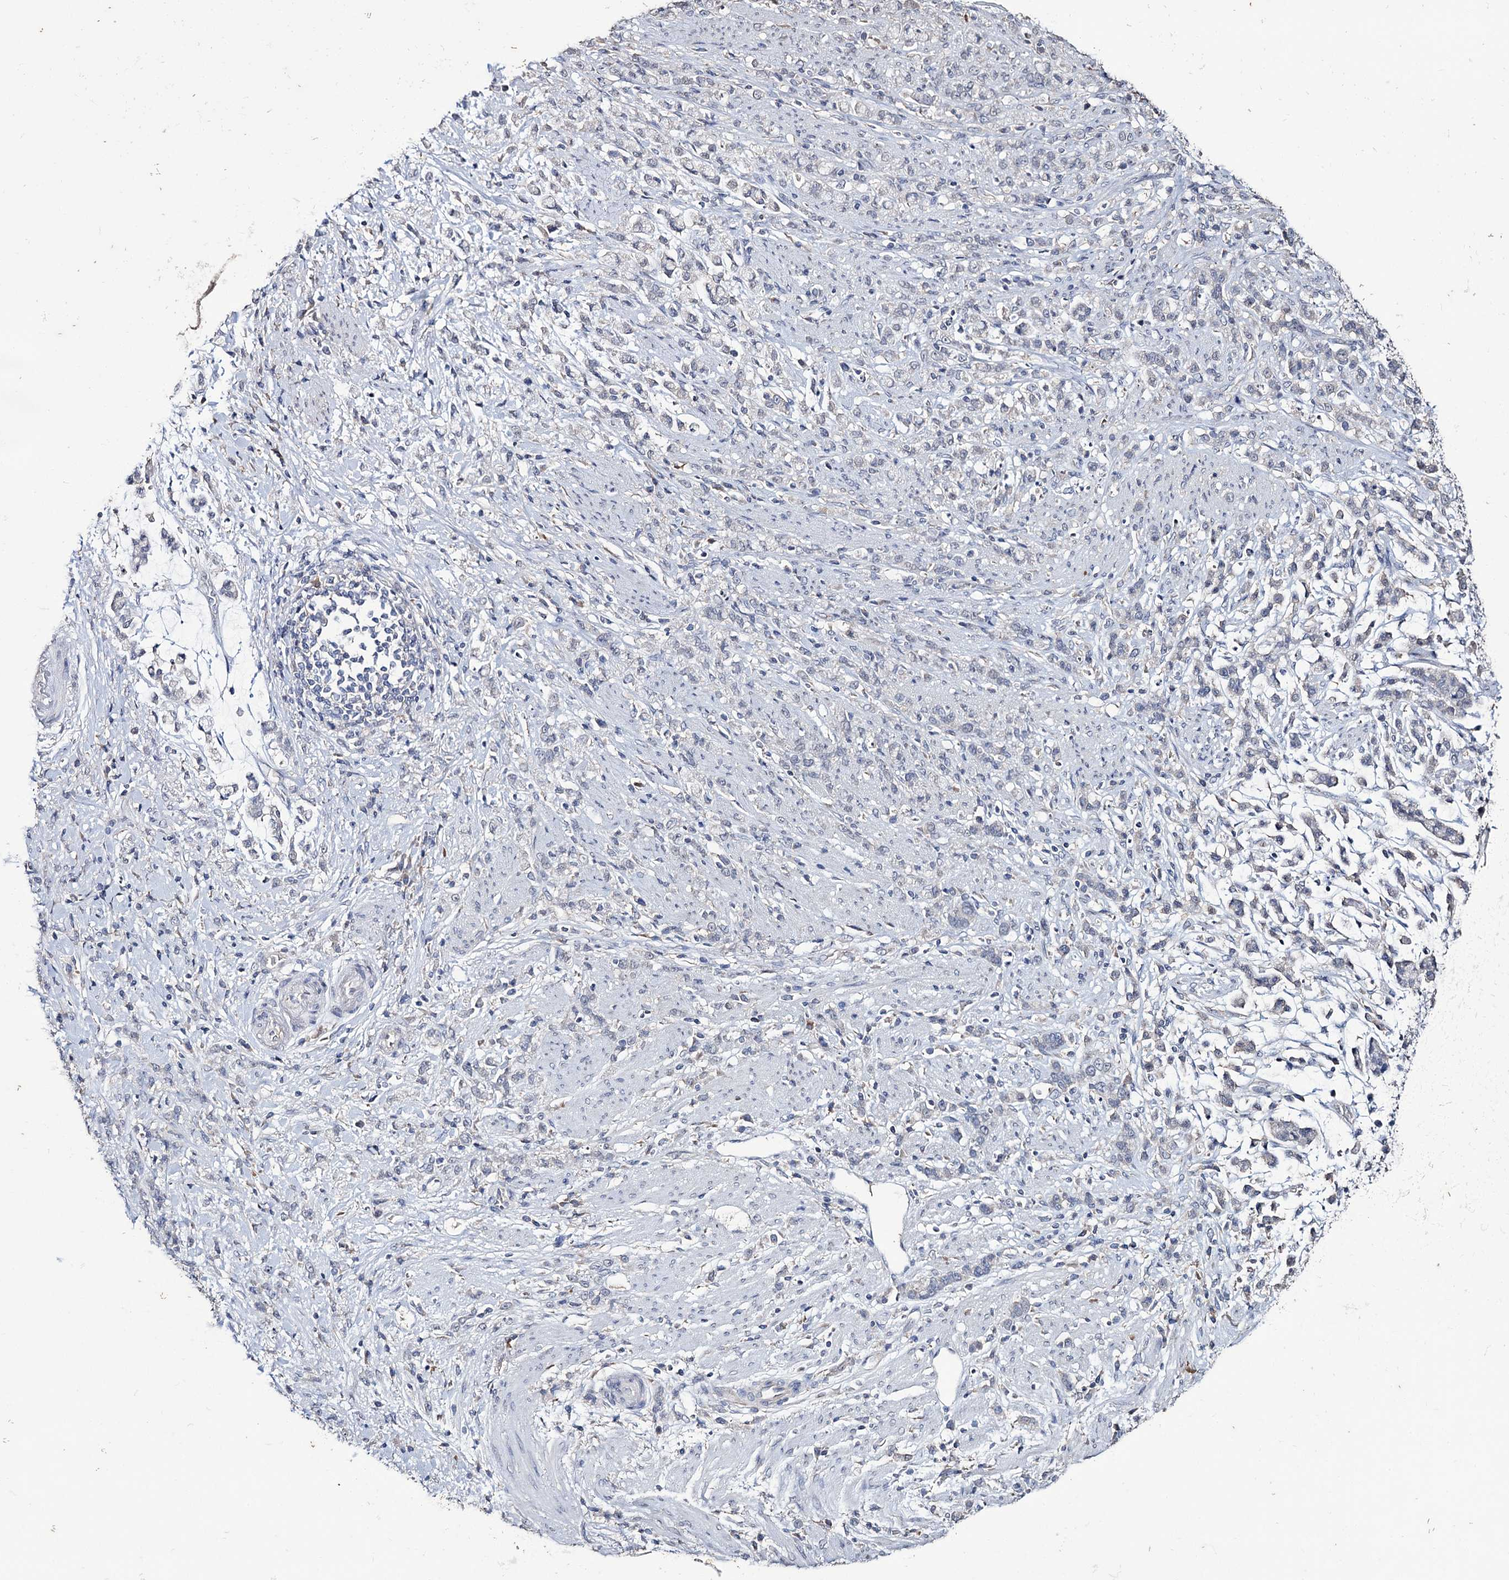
{"staining": {"intensity": "negative", "quantity": "none", "location": "none"}, "tissue": "stomach cancer", "cell_type": "Tumor cells", "image_type": "cancer", "snomed": [{"axis": "morphology", "description": "Adenocarcinoma, NOS"}, {"axis": "topography", "description": "Stomach"}], "caption": "Protein analysis of stomach adenocarcinoma demonstrates no significant staining in tumor cells. (DAB (3,3'-diaminobenzidine) IHC with hematoxylin counter stain).", "gene": "EPB41L5", "patient": {"sex": "female", "age": 60}}